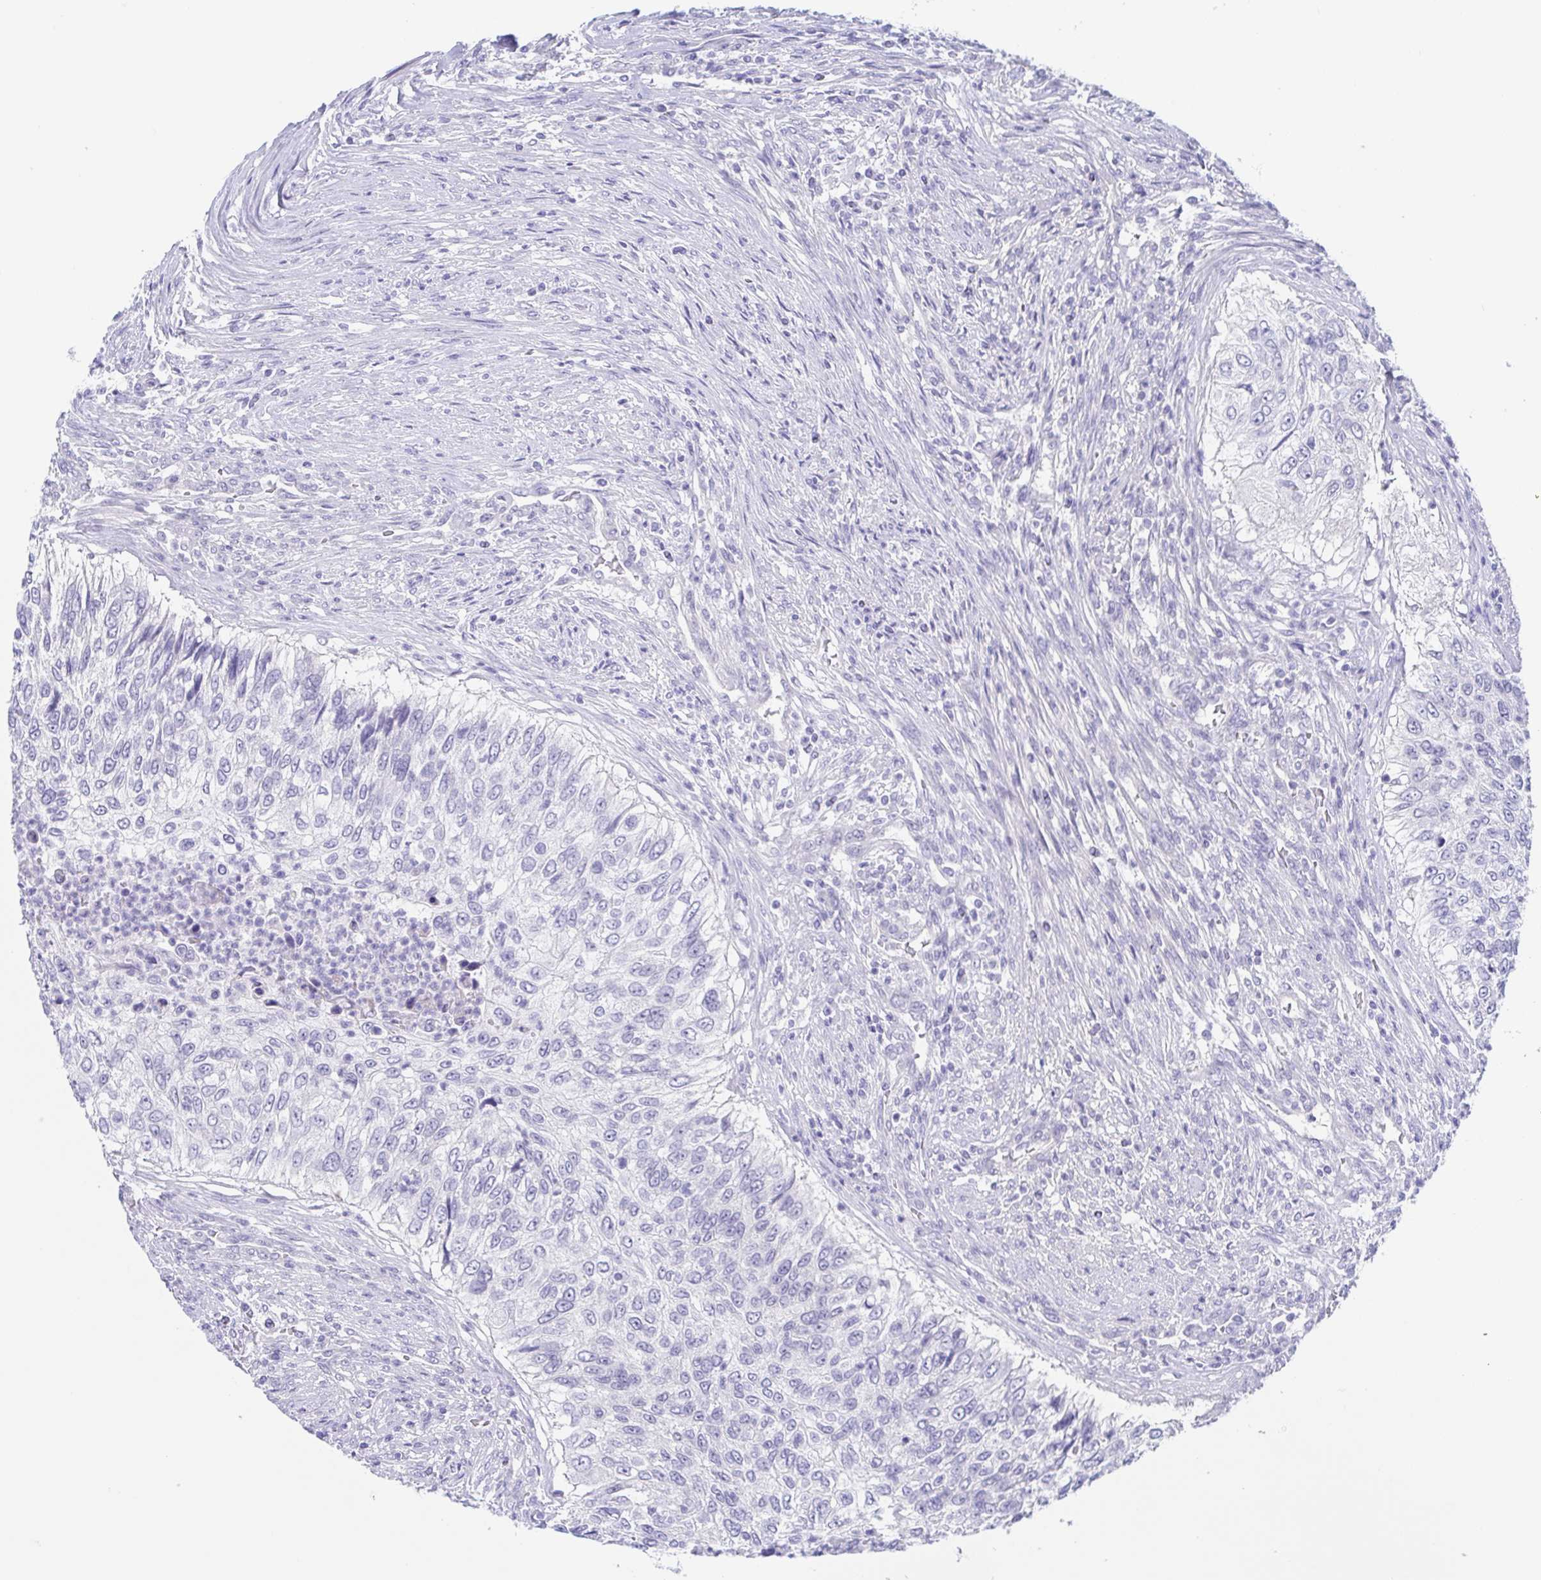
{"staining": {"intensity": "negative", "quantity": "none", "location": "none"}, "tissue": "urothelial cancer", "cell_type": "Tumor cells", "image_type": "cancer", "snomed": [{"axis": "morphology", "description": "Urothelial carcinoma, High grade"}, {"axis": "topography", "description": "Urinary bladder"}], "caption": "DAB immunohistochemical staining of human high-grade urothelial carcinoma exhibits no significant staining in tumor cells.", "gene": "TEX12", "patient": {"sex": "female", "age": 60}}